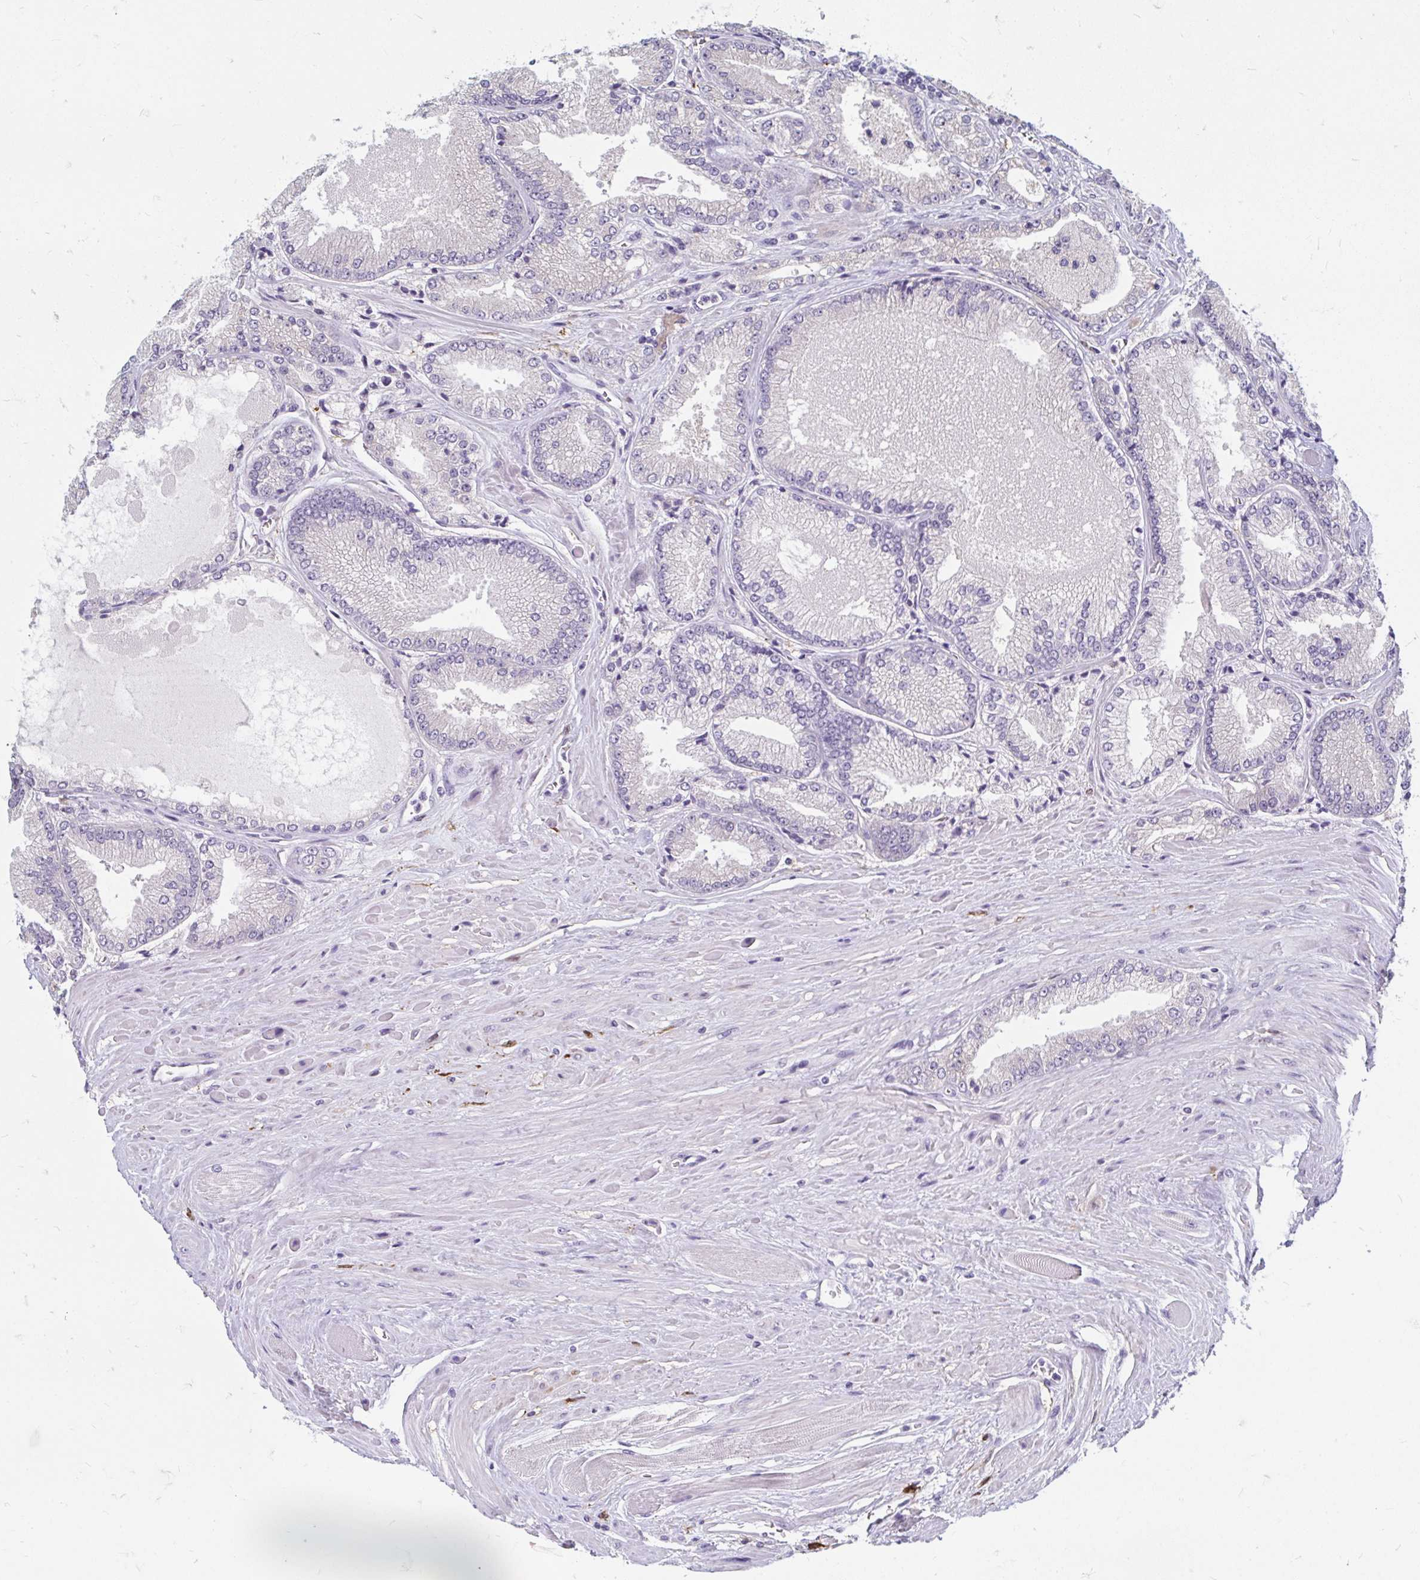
{"staining": {"intensity": "negative", "quantity": "none", "location": "none"}, "tissue": "prostate cancer", "cell_type": "Tumor cells", "image_type": "cancer", "snomed": [{"axis": "morphology", "description": "Adenocarcinoma, Low grade"}, {"axis": "topography", "description": "Prostate"}], "caption": "The image displays no significant staining in tumor cells of prostate cancer.", "gene": "ADH1A", "patient": {"sex": "male", "age": 67}}